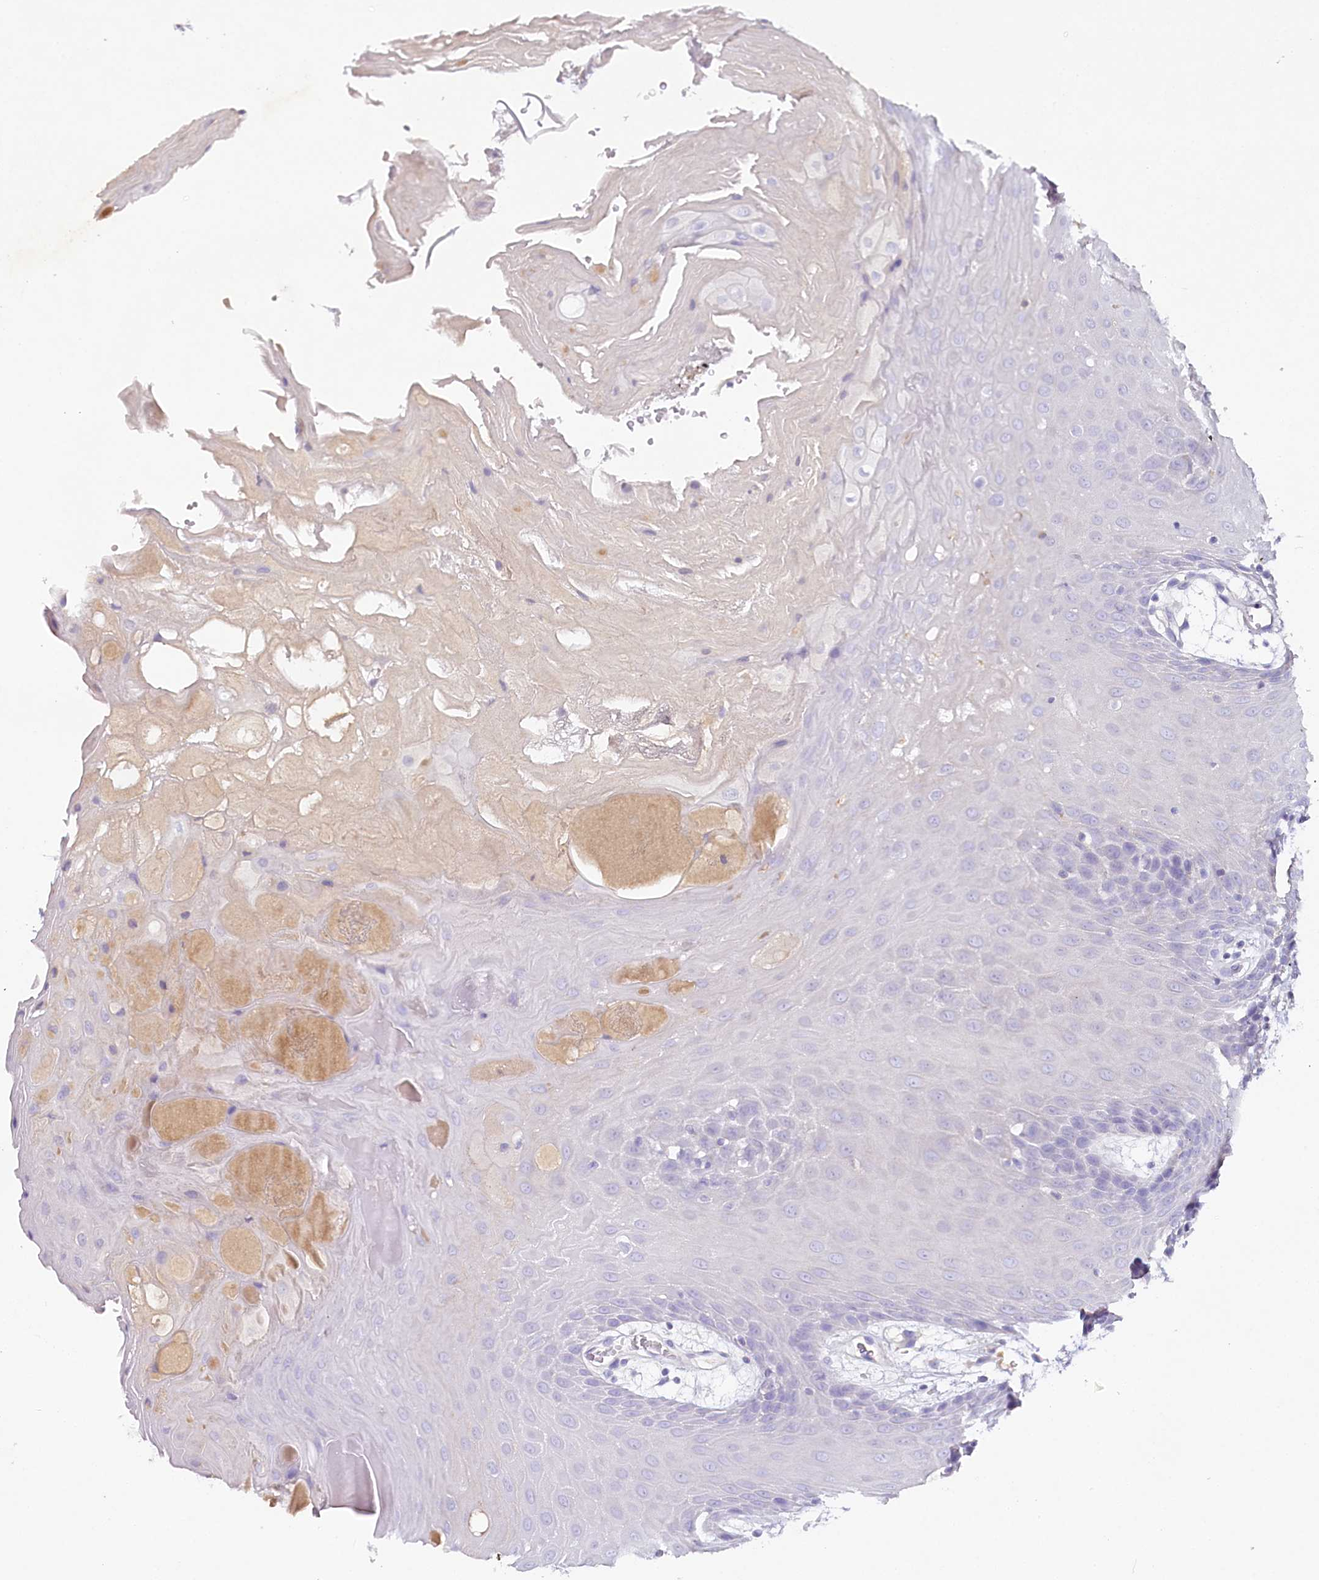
{"staining": {"intensity": "negative", "quantity": "none", "location": "none"}, "tissue": "oral mucosa", "cell_type": "Squamous epithelial cells", "image_type": "normal", "snomed": [{"axis": "morphology", "description": "Normal tissue, NOS"}, {"axis": "topography", "description": "Skeletal muscle"}, {"axis": "topography", "description": "Oral tissue"}, {"axis": "topography", "description": "Salivary gland"}, {"axis": "topography", "description": "Peripheral nerve tissue"}], "caption": "DAB immunohistochemical staining of unremarkable oral mucosa exhibits no significant staining in squamous epithelial cells. (DAB (3,3'-diaminobenzidine) IHC, high magnification).", "gene": "HPD", "patient": {"sex": "male", "age": 54}}